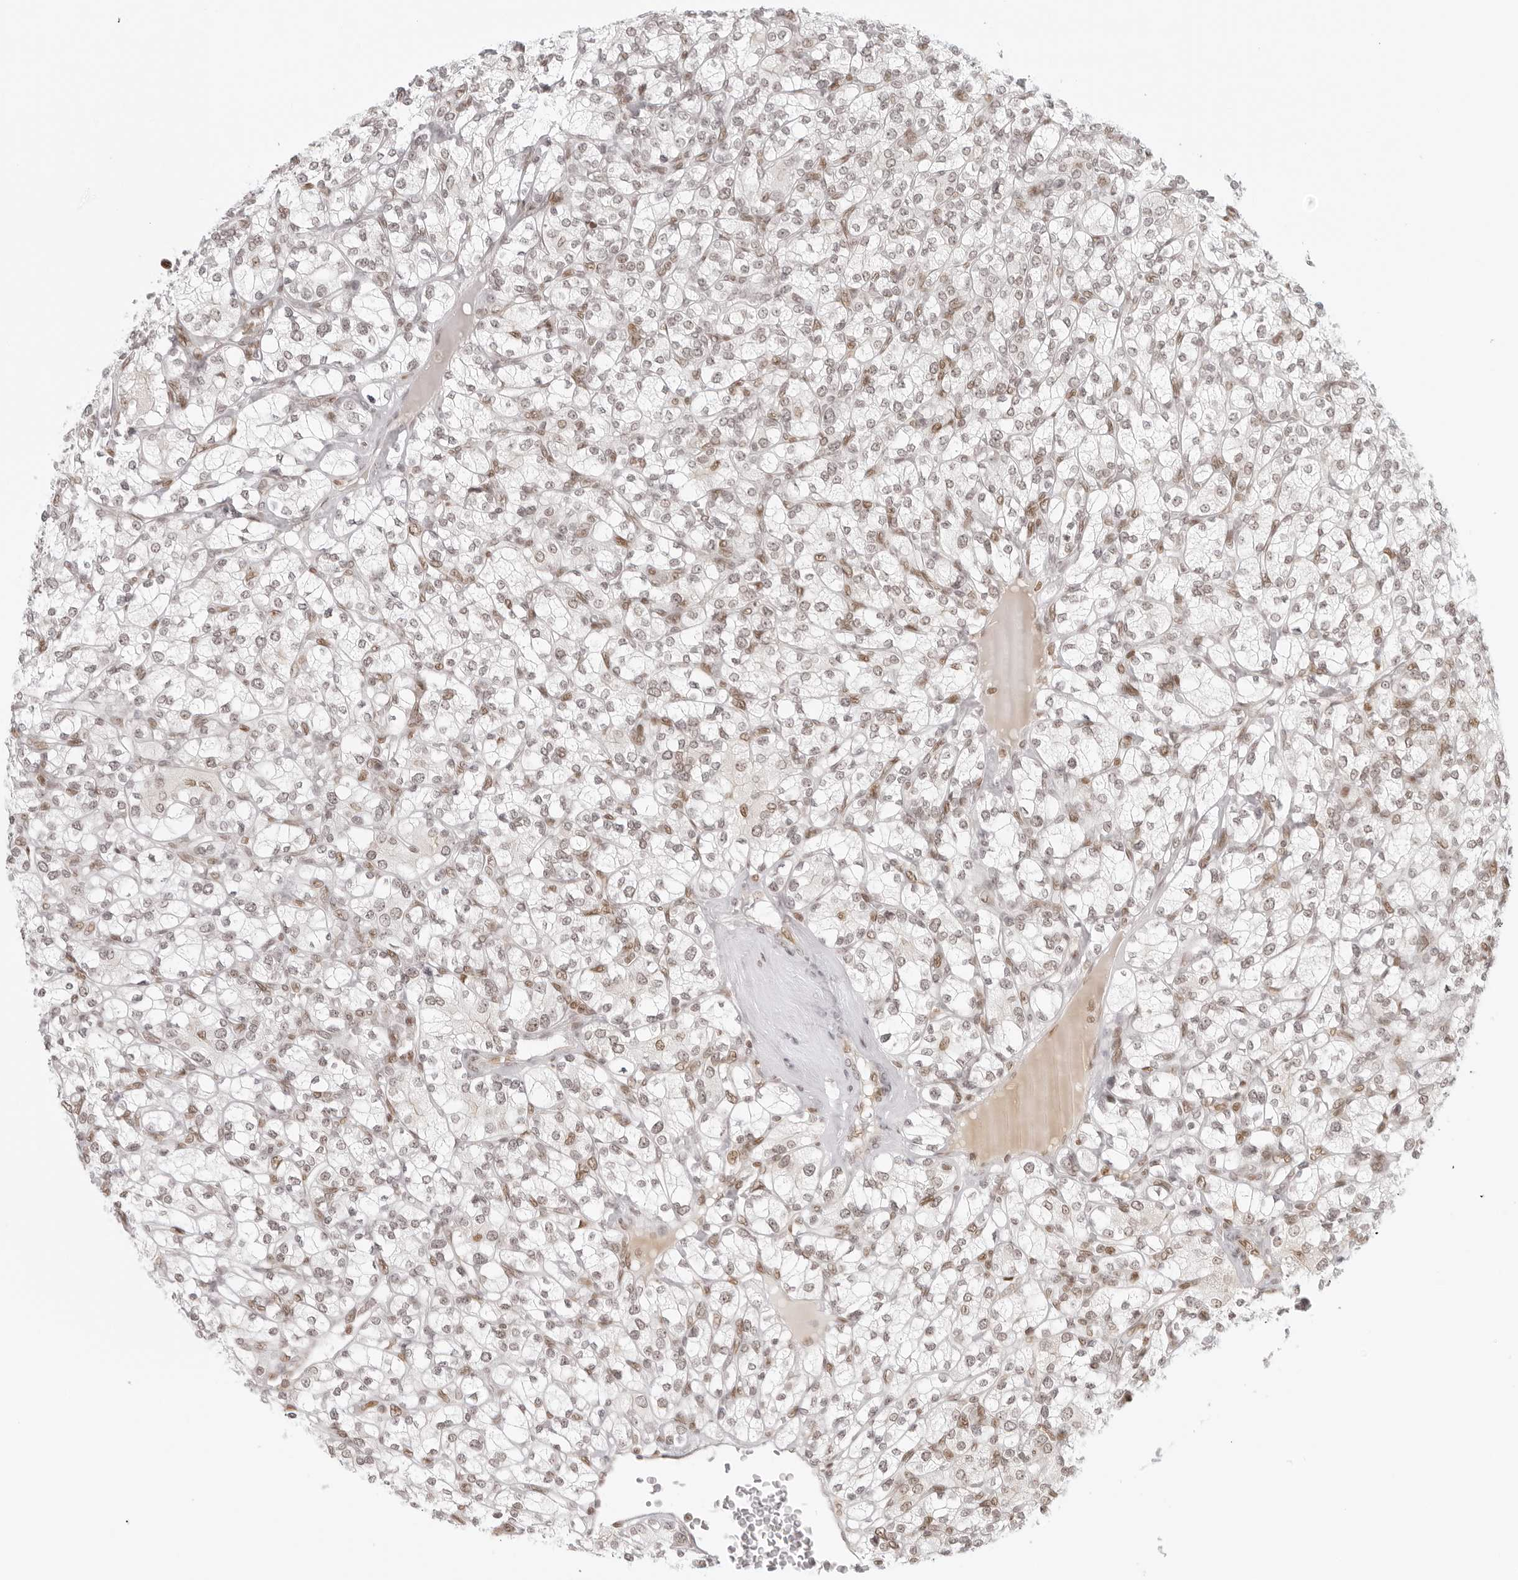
{"staining": {"intensity": "weak", "quantity": "<25%", "location": "nuclear"}, "tissue": "renal cancer", "cell_type": "Tumor cells", "image_type": "cancer", "snomed": [{"axis": "morphology", "description": "Adenocarcinoma, NOS"}, {"axis": "topography", "description": "Kidney"}], "caption": "Immunohistochemistry photomicrograph of renal cancer stained for a protein (brown), which shows no positivity in tumor cells. (Brightfield microscopy of DAB (3,3'-diaminobenzidine) immunohistochemistry at high magnification).", "gene": "RCC1", "patient": {"sex": "male", "age": 77}}